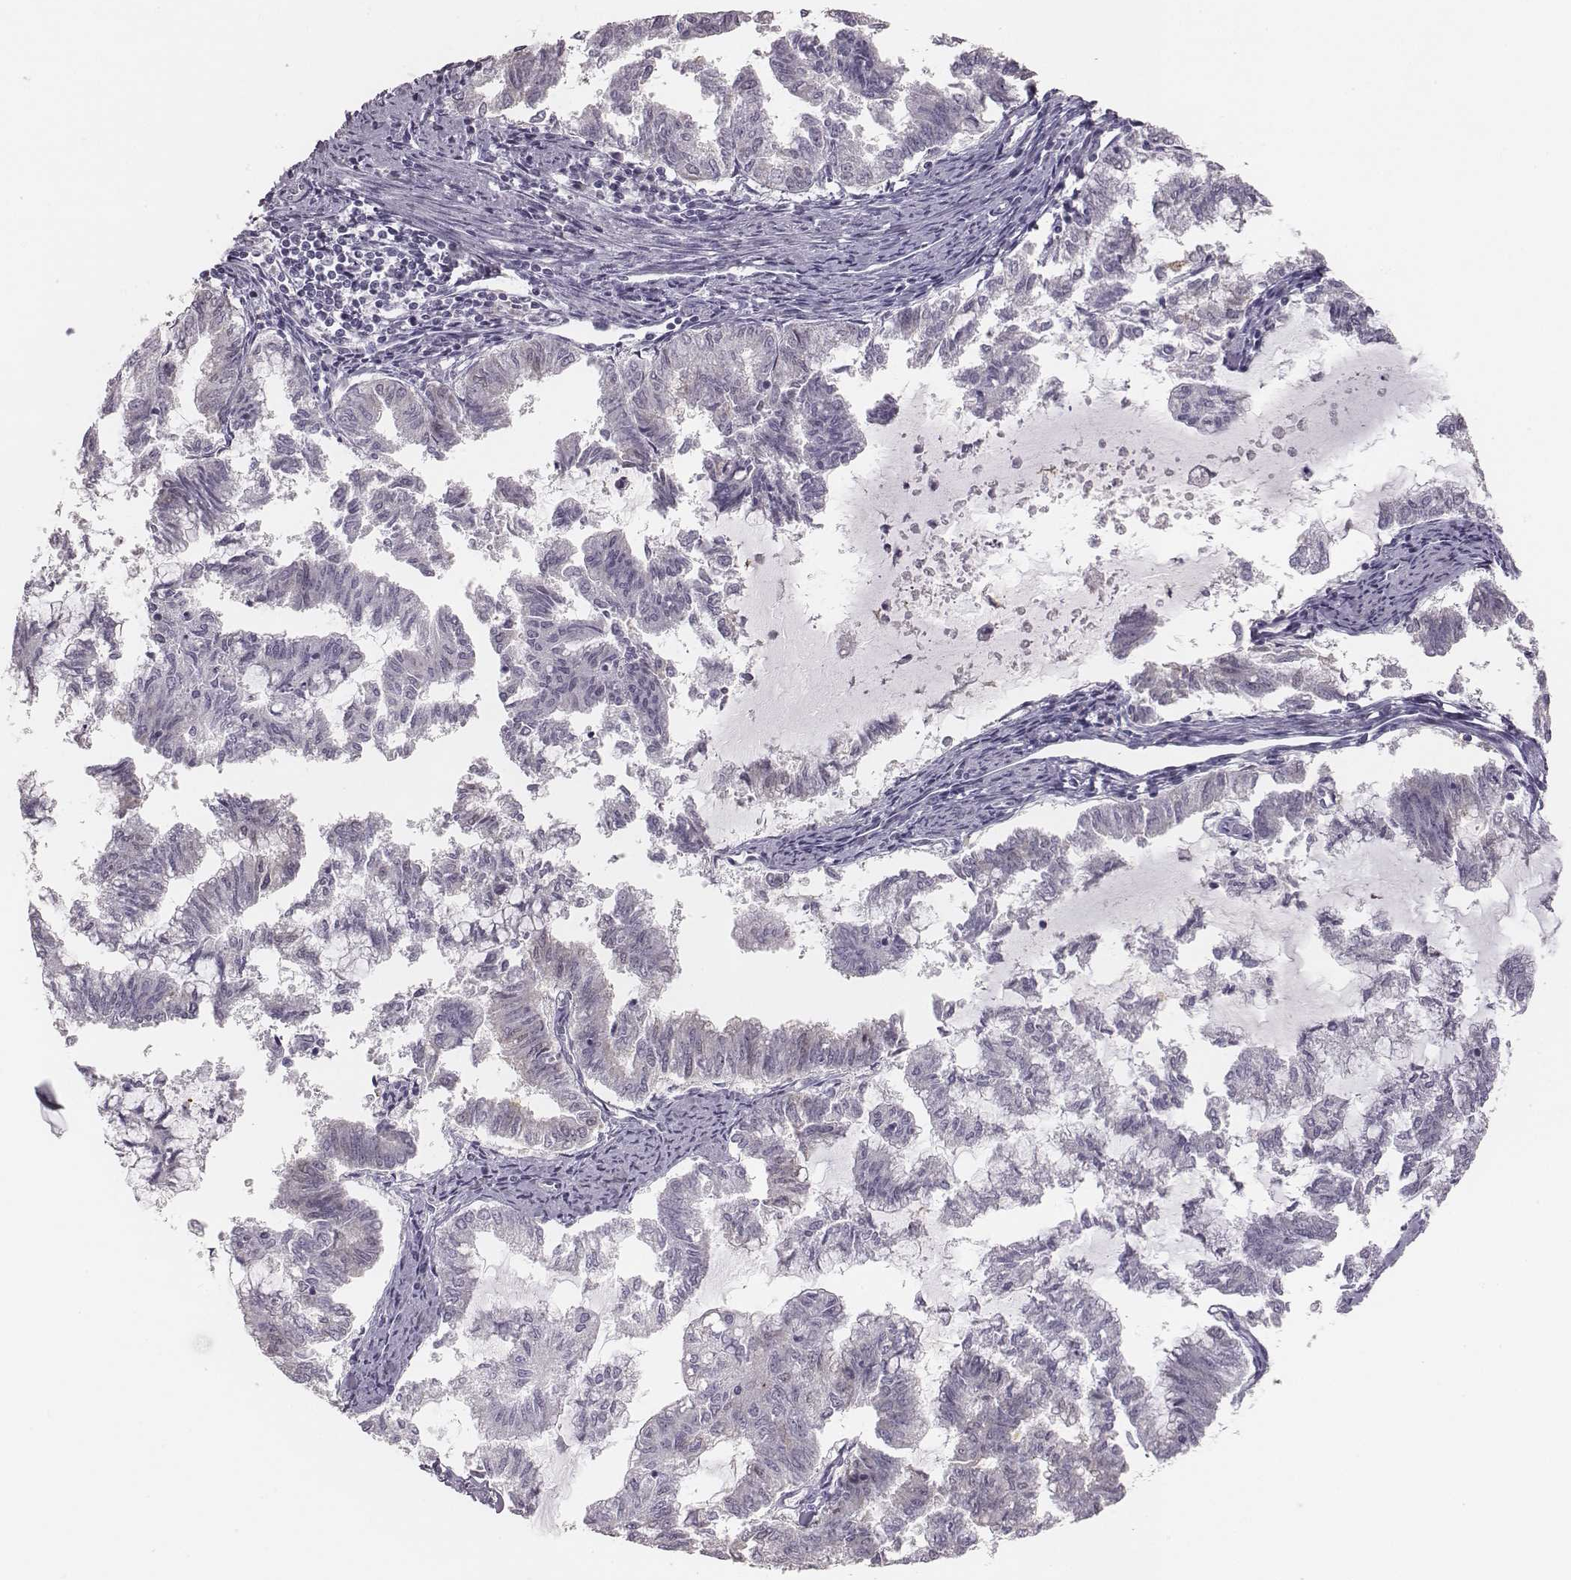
{"staining": {"intensity": "negative", "quantity": "none", "location": "none"}, "tissue": "endometrial cancer", "cell_type": "Tumor cells", "image_type": "cancer", "snomed": [{"axis": "morphology", "description": "Adenocarcinoma, NOS"}, {"axis": "topography", "description": "Endometrium"}], "caption": "Tumor cells are negative for protein expression in human endometrial cancer (adenocarcinoma).", "gene": "PBK", "patient": {"sex": "female", "age": 79}}